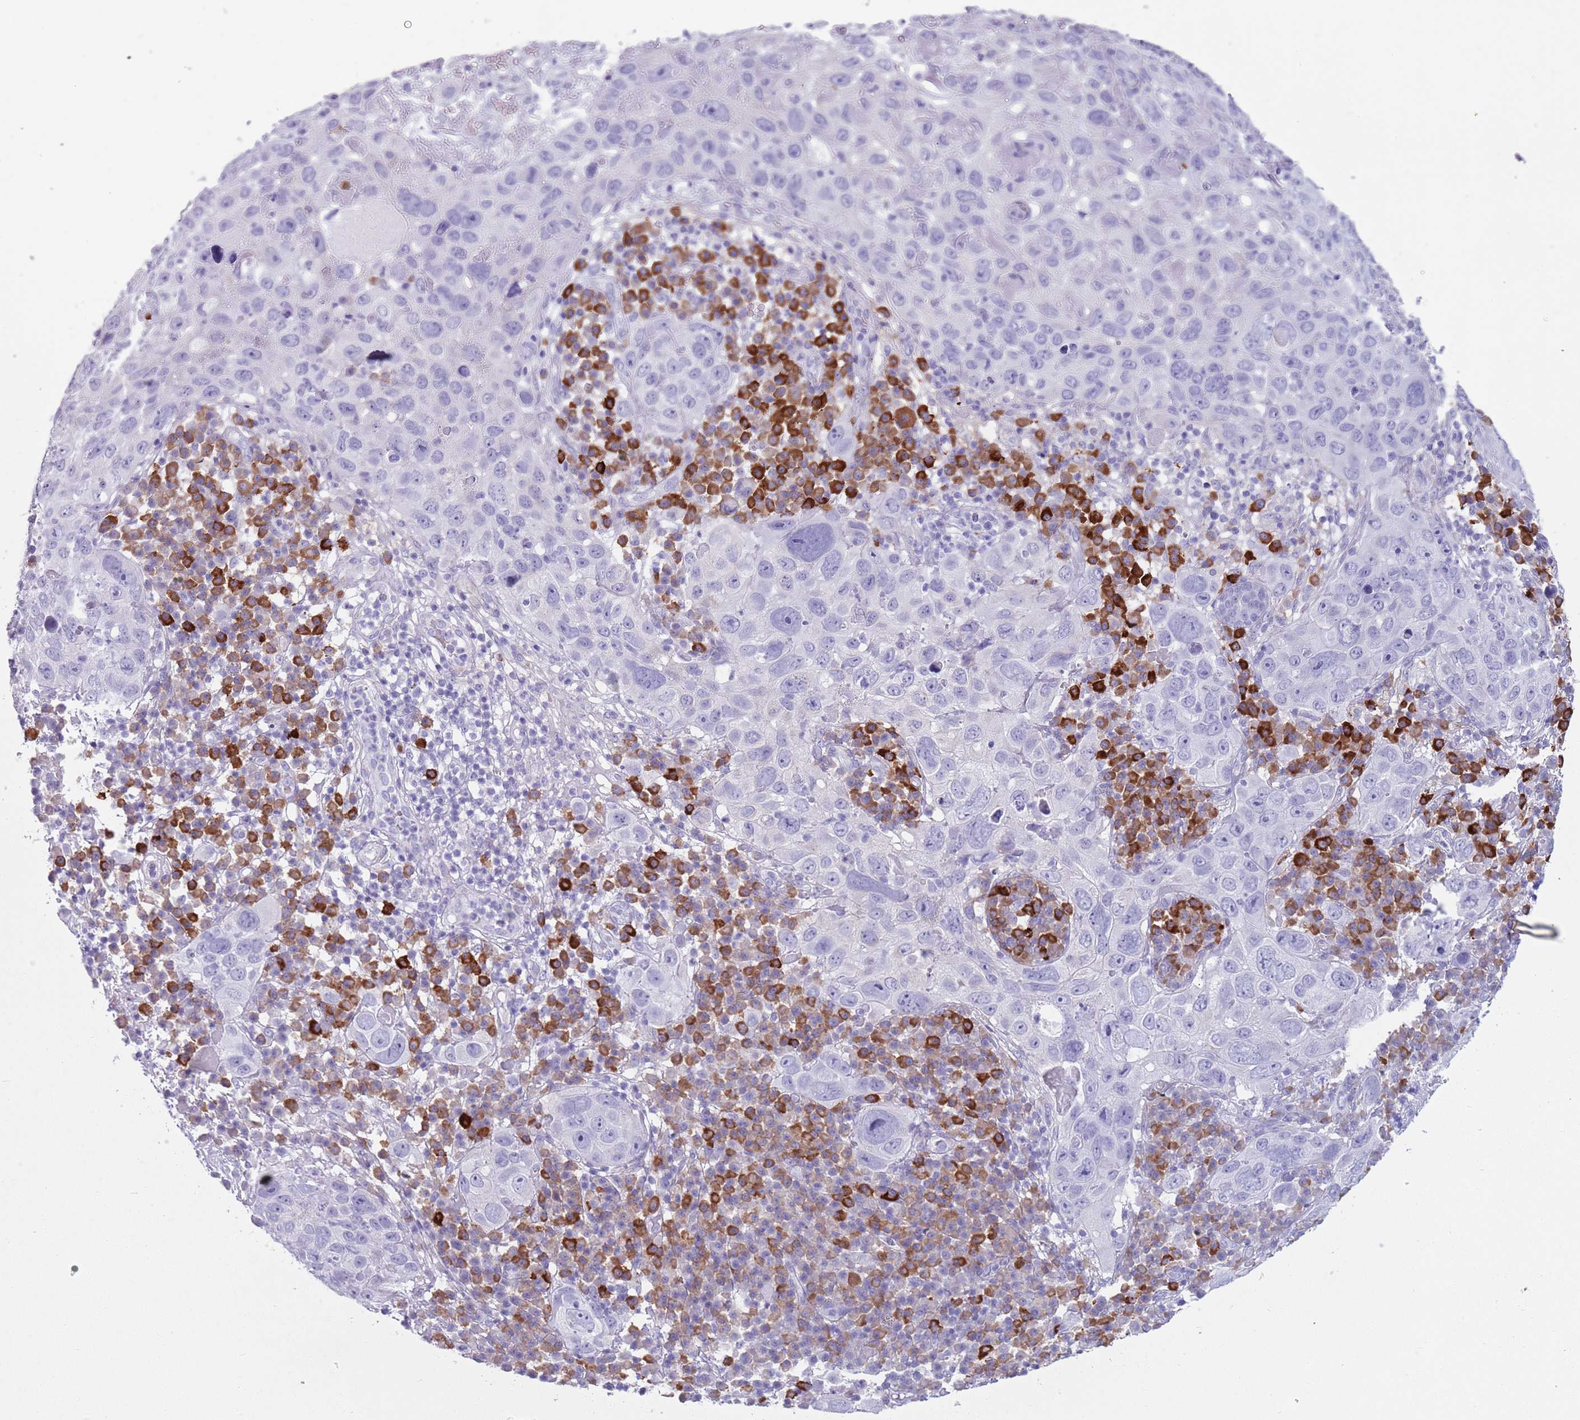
{"staining": {"intensity": "negative", "quantity": "none", "location": "none"}, "tissue": "skin cancer", "cell_type": "Tumor cells", "image_type": "cancer", "snomed": [{"axis": "morphology", "description": "Squamous cell carcinoma in situ, NOS"}, {"axis": "morphology", "description": "Squamous cell carcinoma, NOS"}, {"axis": "topography", "description": "Skin"}], "caption": "DAB immunohistochemical staining of human skin cancer displays no significant positivity in tumor cells. (DAB (3,3'-diaminobenzidine) IHC with hematoxylin counter stain).", "gene": "LY6G5B", "patient": {"sex": "male", "age": 93}}